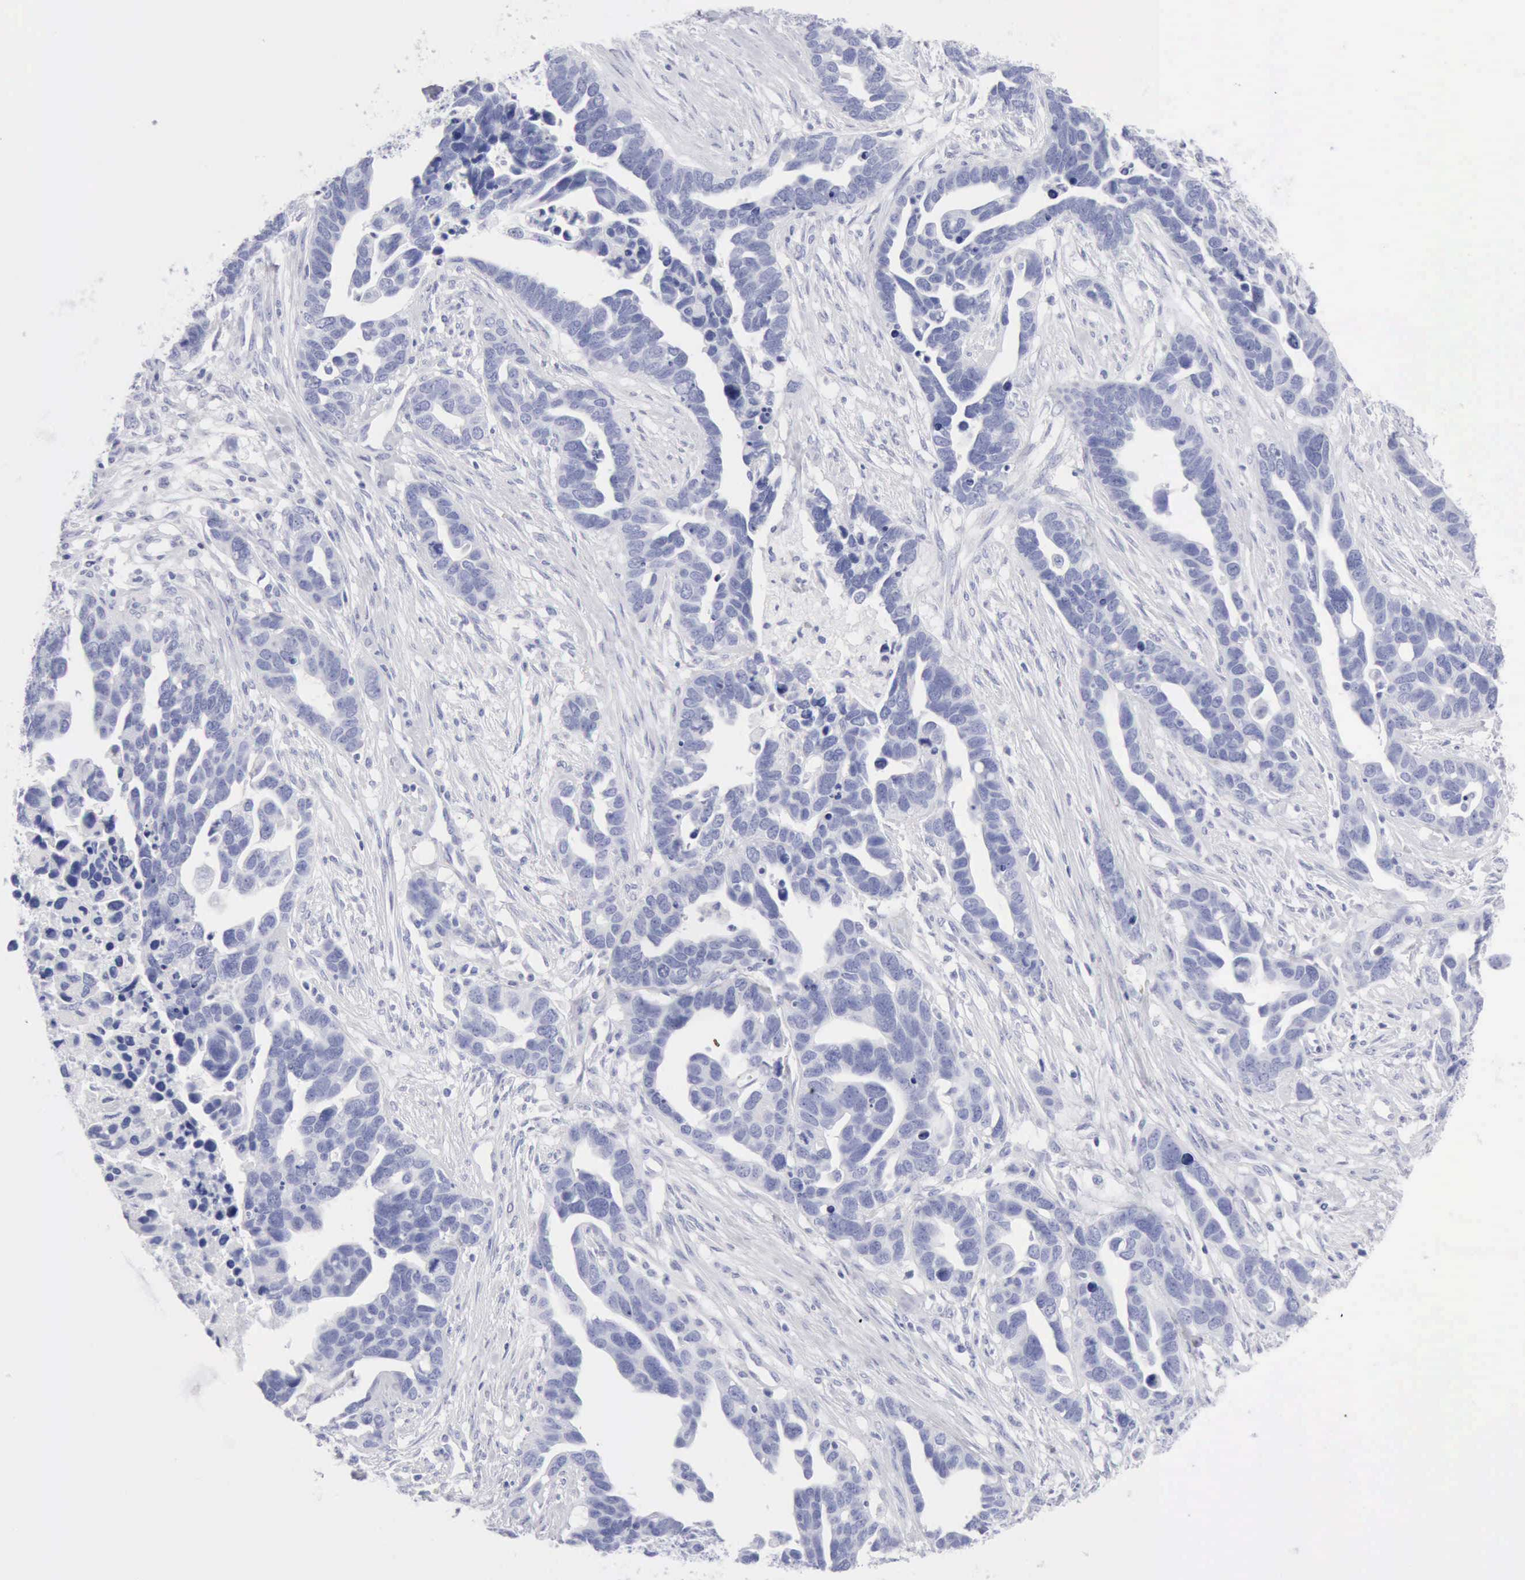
{"staining": {"intensity": "negative", "quantity": "none", "location": "none"}, "tissue": "ovarian cancer", "cell_type": "Tumor cells", "image_type": "cancer", "snomed": [{"axis": "morphology", "description": "Cystadenocarcinoma, serous, NOS"}, {"axis": "topography", "description": "Ovary"}], "caption": "There is no significant staining in tumor cells of ovarian cancer (serous cystadenocarcinoma).", "gene": "KRT10", "patient": {"sex": "female", "age": 54}}